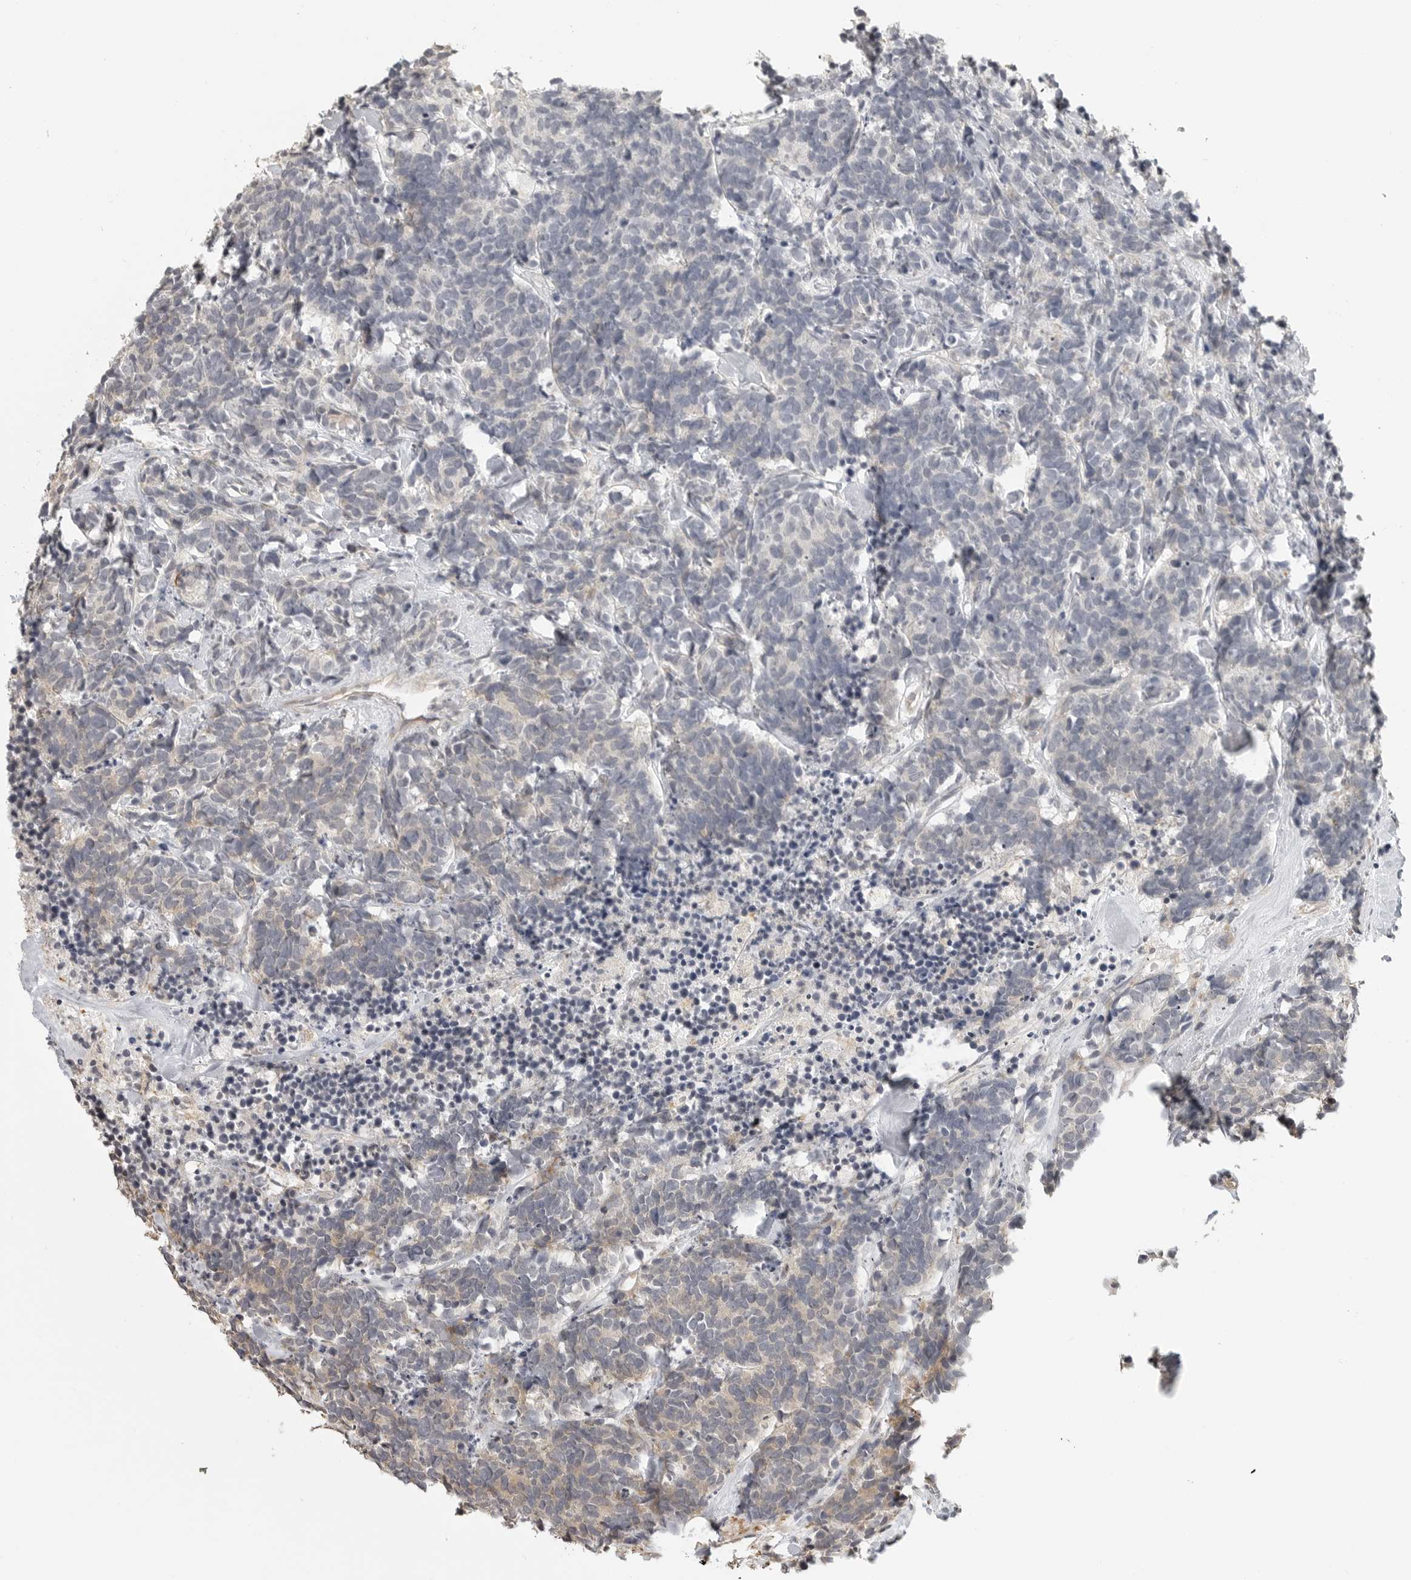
{"staining": {"intensity": "weak", "quantity": "<25%", "location": "cytoplasmic/membranous"}, "tissue": "carcinoid", "cell_type": "Tumor cells", "image_type": "cancer", "snomed": [{"axis": "morphology", "description": "Carcinoma, NOS"}, {"axis": "morphology", "description": "Carcinoid, malignant, NOS"}, {"axis": "topography", "description": "Urinary bladder"}], "caption": "Micrograph shows no protein expression in tumor cells of malignant carcinoid tissue.", "gene": "IDO1", "patient": {"sex": "male", "age": 57}}